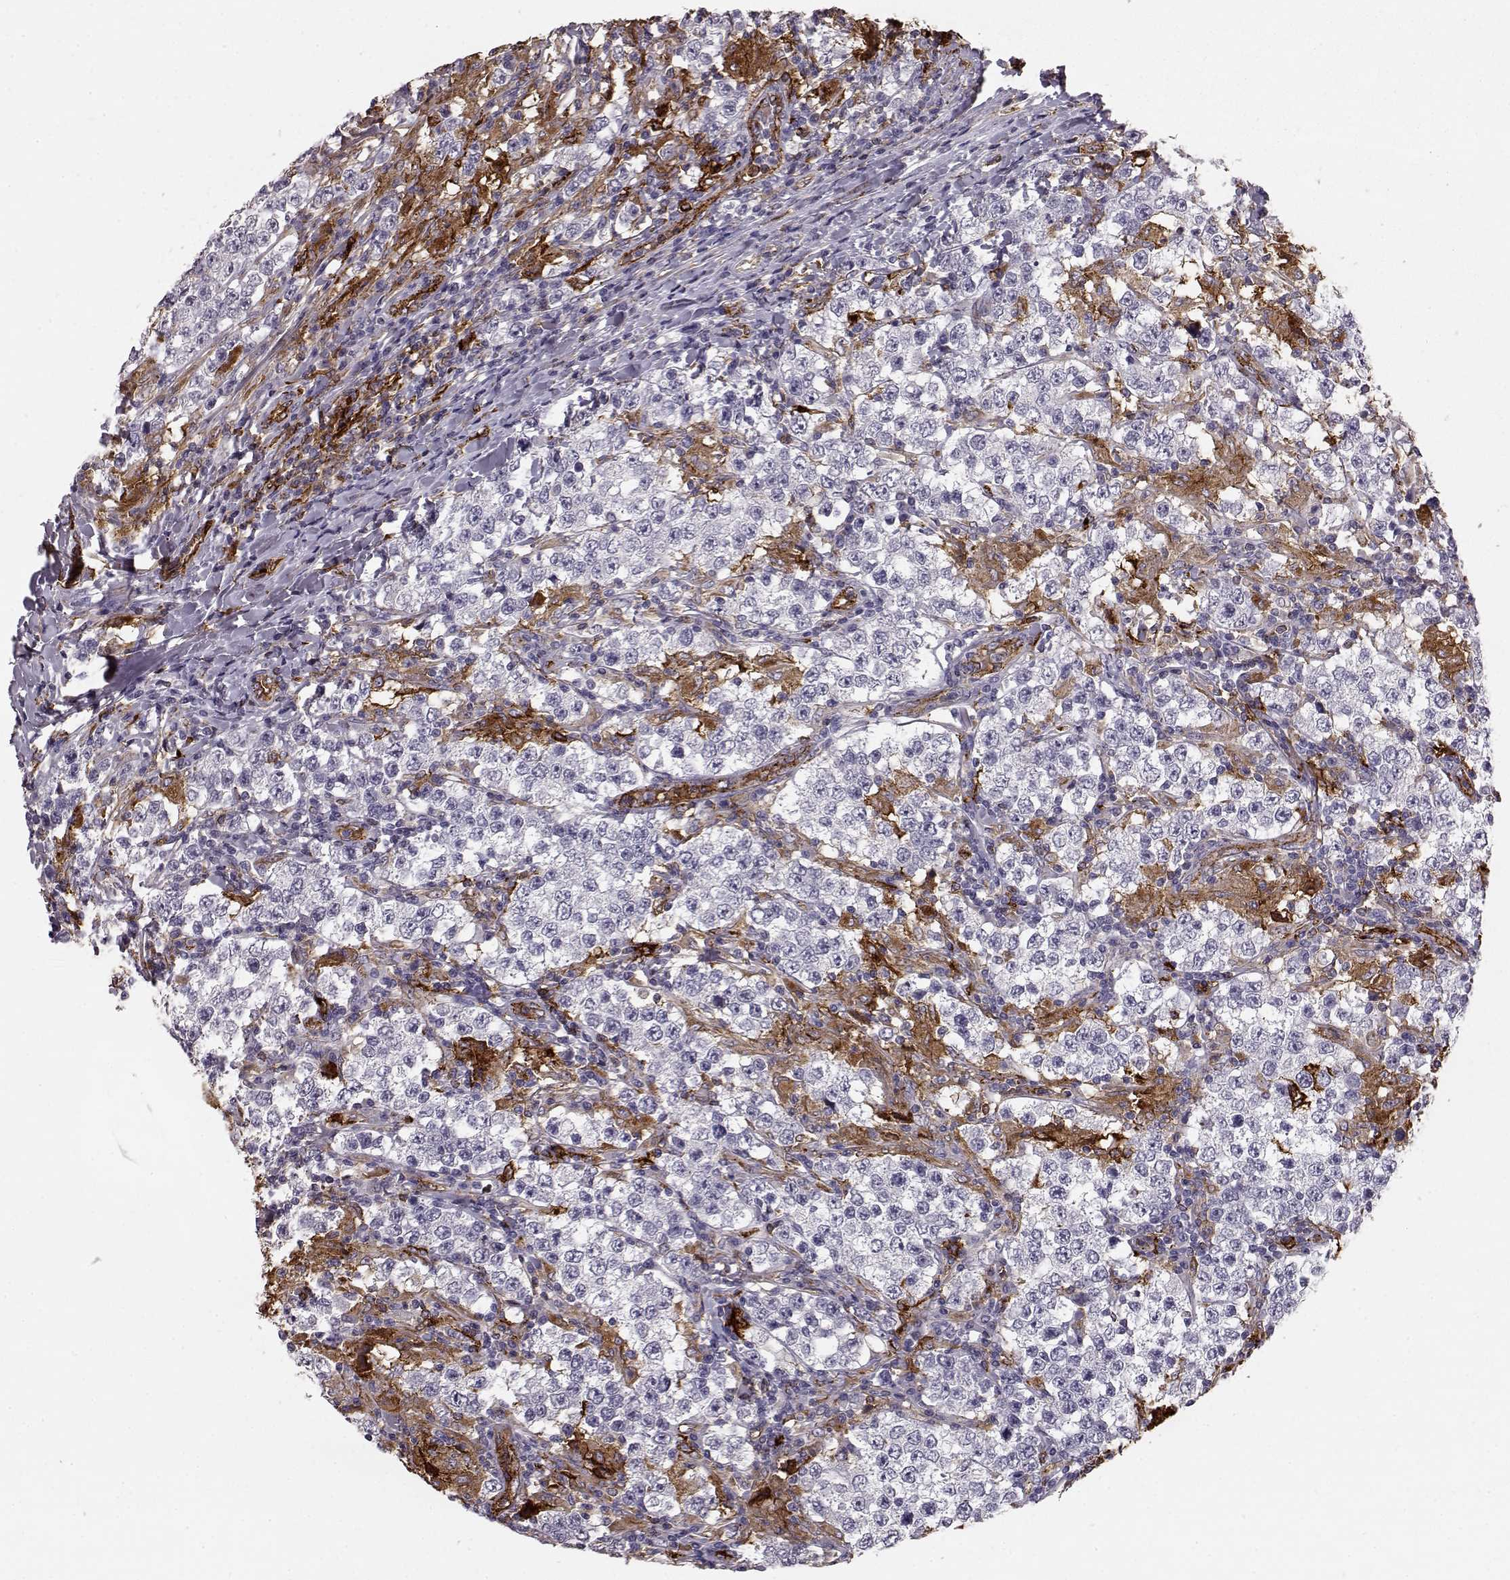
{"staining": {"intensity": "negative", "quantity": "none", "location": "none"}, "tissue": "testis cancer", "cell_type": "Tumor cells", "image_type": "cancer", "snomed": [{"axis": "morphology", "description": "Seminoma, NOS"}, {"axis": "morphology", "description": "Carcinoma, Embryonal, NOS"}, {"axis": "topography", "description": "Testis"}], "caption": "Tumor cells show no significant protein expression in testis embryonal carcinoma.", "gene": "CCNF", "patient": {"sex": "male", "age": 41}}